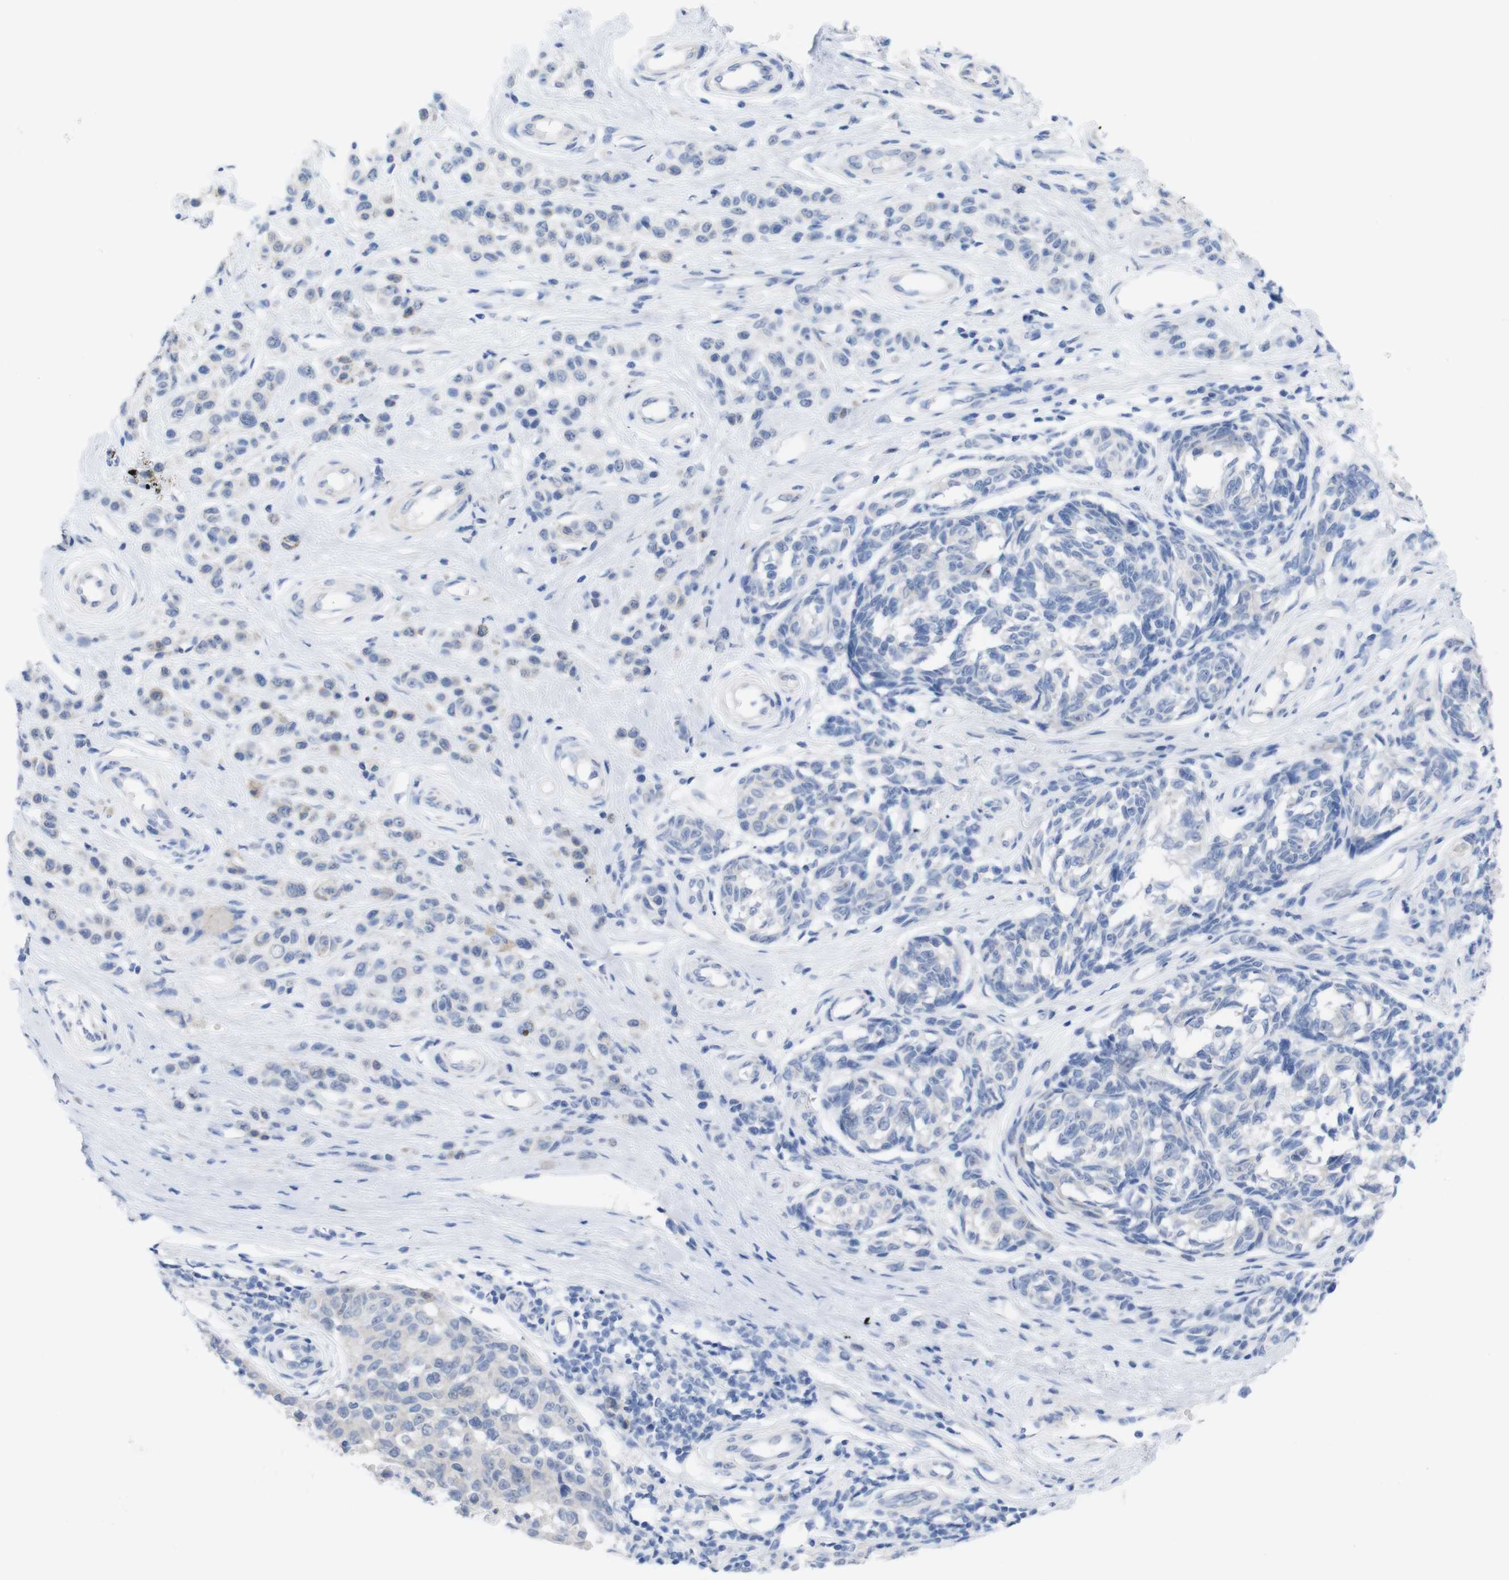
{"staining": {"intensity": "negative", "quantity": "none", "location": "none"}, "tissue": "melanoma", "cell_type": "Tumor cells", "image_type": "cancer", "snomed": [{"axis": "morphology", "description": "Malignant melanoma, NOS"}, {"axis": "topography", "description": "Skin"}], "caption": "An image of human malignant melanoma is negative for staining in tumor cells. (DAB IHC, high magnification).", "gene": "PNMA1", "patient": {"sex": "female", "age": 64}}